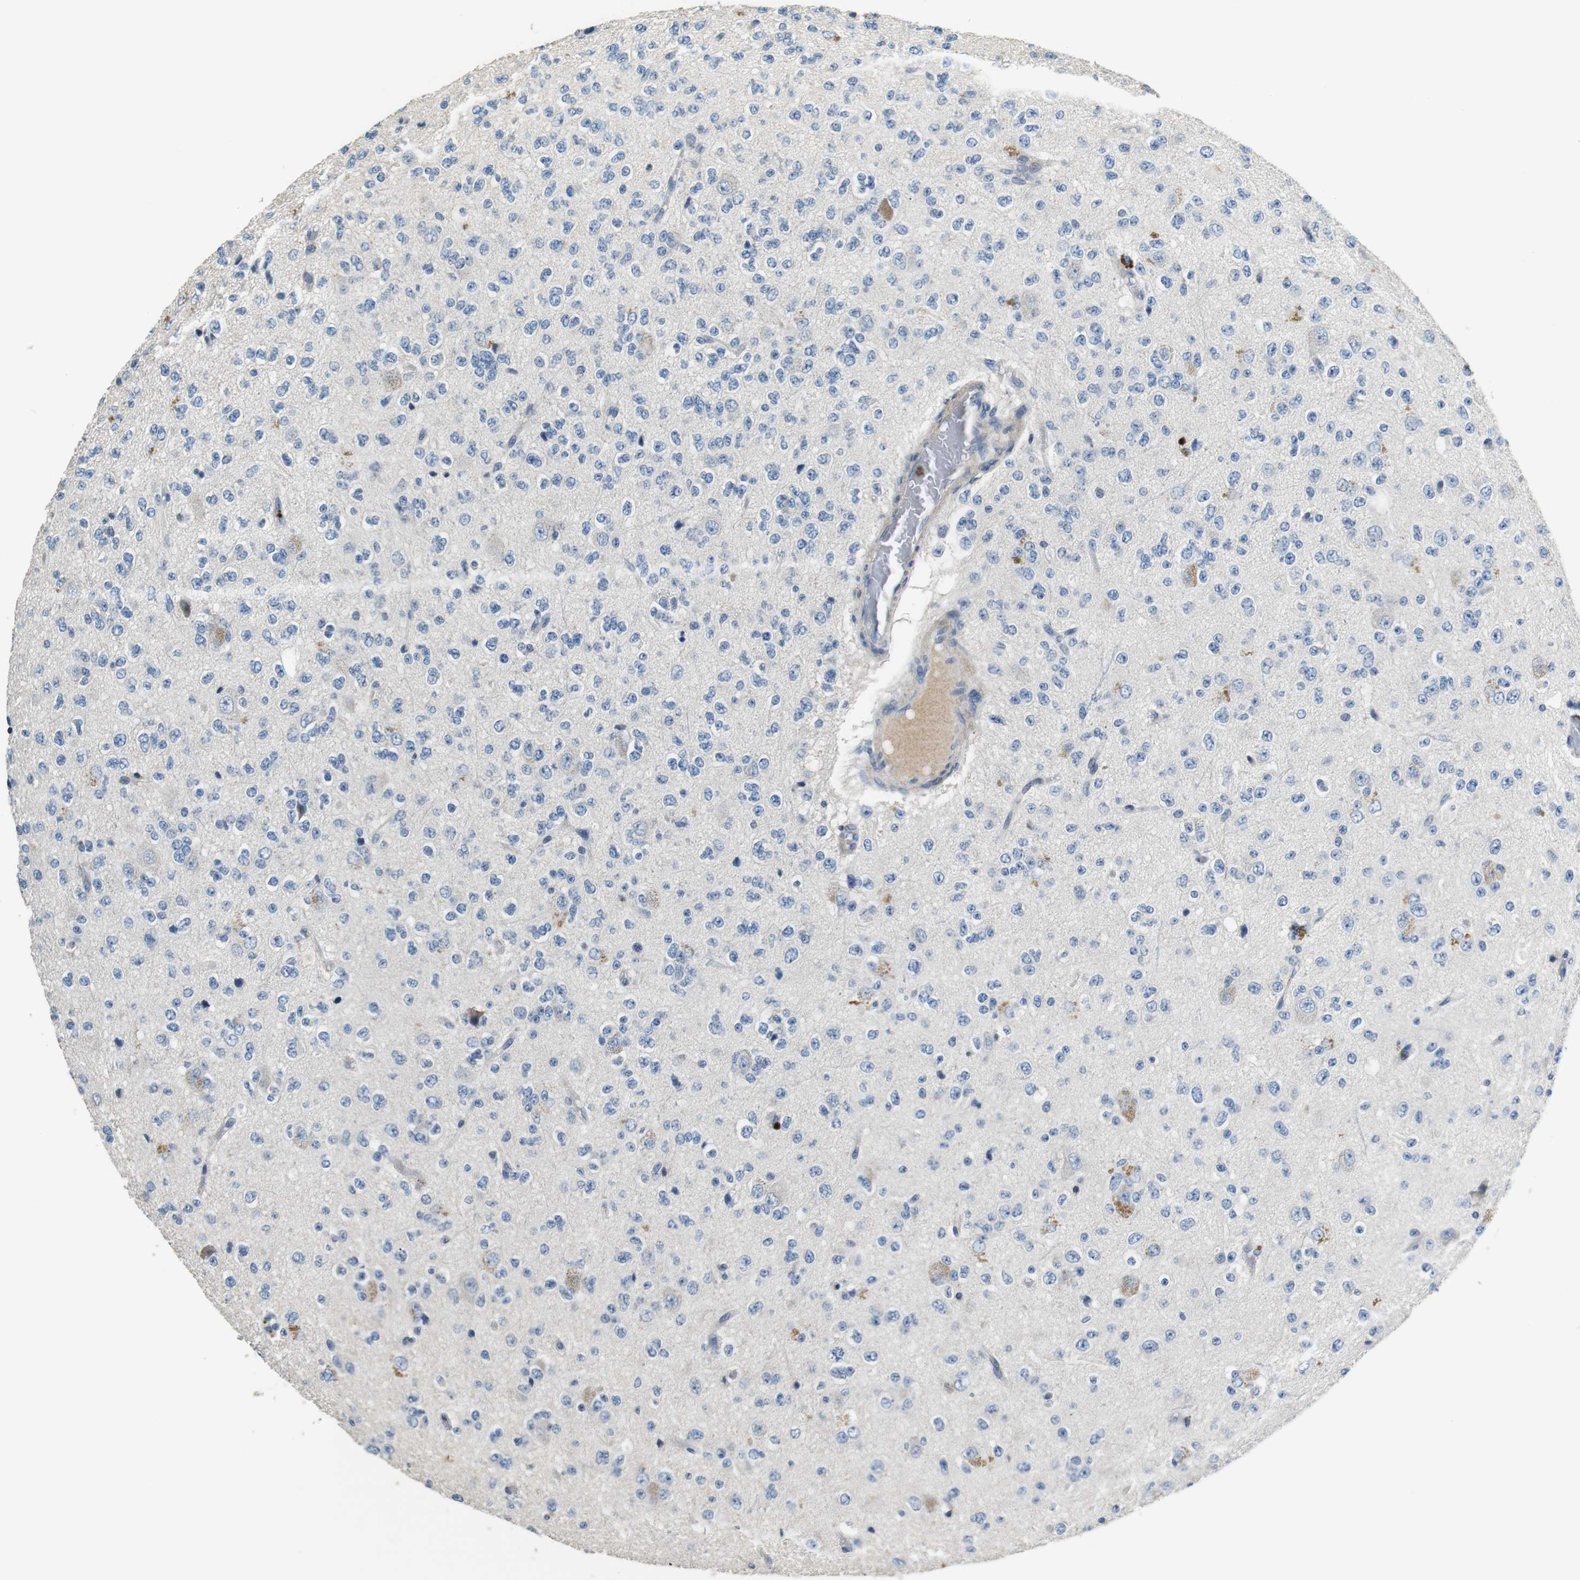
{"staining": {"intensity": "weak", "quantity": "<25%", "location": "cytoplasmic/membranous"}, "tissue": "glioma", "cell_type": "Tumor cells", "image_type": "cancer", "snomed": [{"axis": "morphology", "description": "Glioma, malignant, High grade"}, {"axis": "topography", "description": "pancreas cauda"}], "caption": "High power microscopy image of an immunohistochemistry (IHC) micrograph of glioma, revealing no significant expression in tumor cells.", "gene": "CD6", "patient": {"sex": "male", "age": 60}}